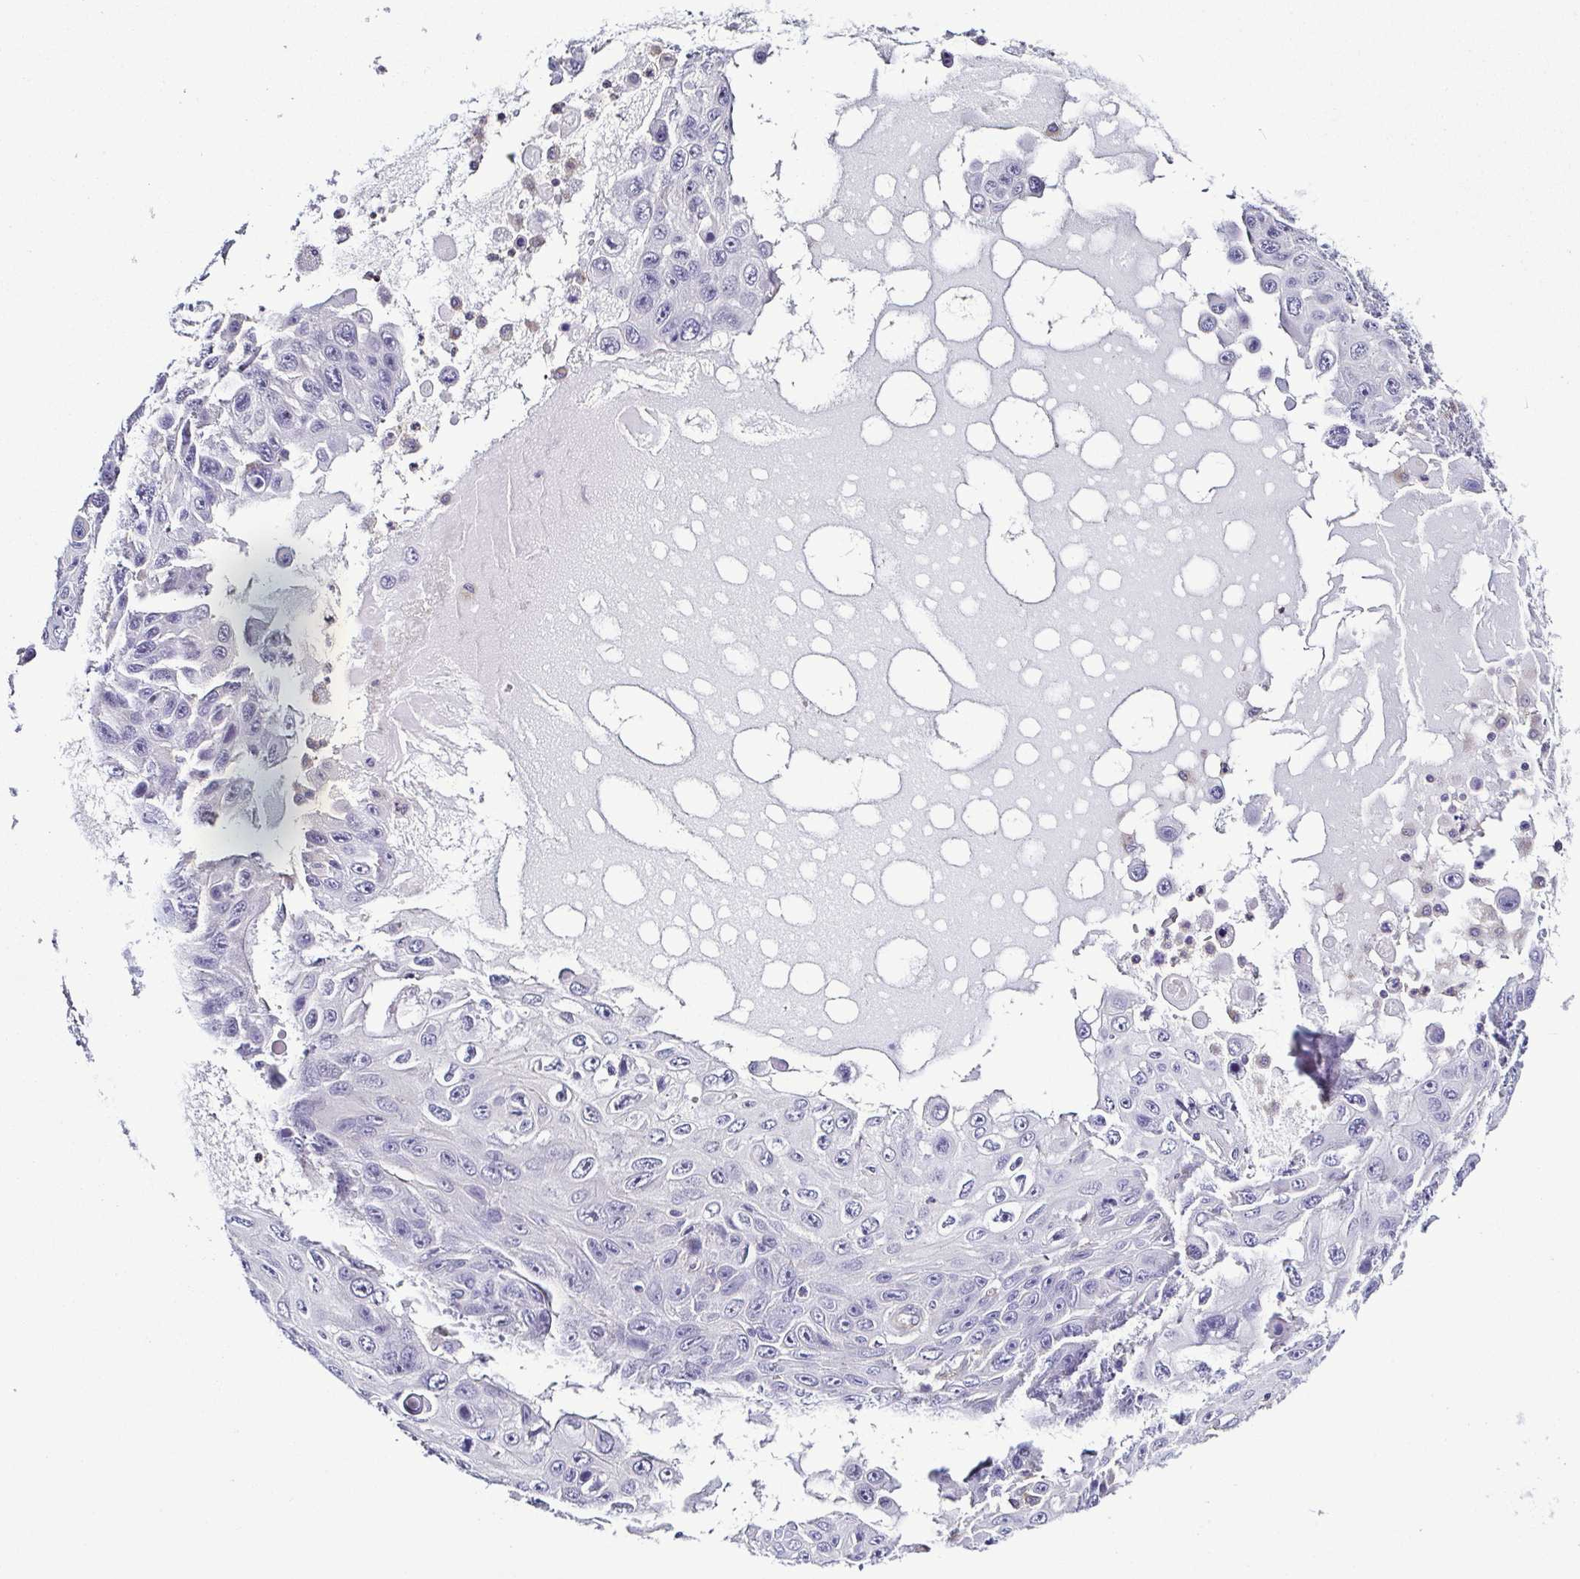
{"staining": {"intensity": "negative", "quantity": "none", "location": "none"}, "tissue": "skin cancer", "cell_type": "Tumor cells", "image_type": "cancer", "snomed": [{"axis": "morphology", "description": "Squamous cell carcinoma, NOS"}, {"axis": "topography", "description": "Skin"}], "caption": "This is a histopathology image of immunohistochemistry (IHC) staining of skin cancer, which shows no staining in tumor cells. The staining is performed using DAB brown chromogen with nuclei counter-stained in using hematoxylin.", "gene": "TNNT2", "patient": {"sex": "male", "age": 82}}